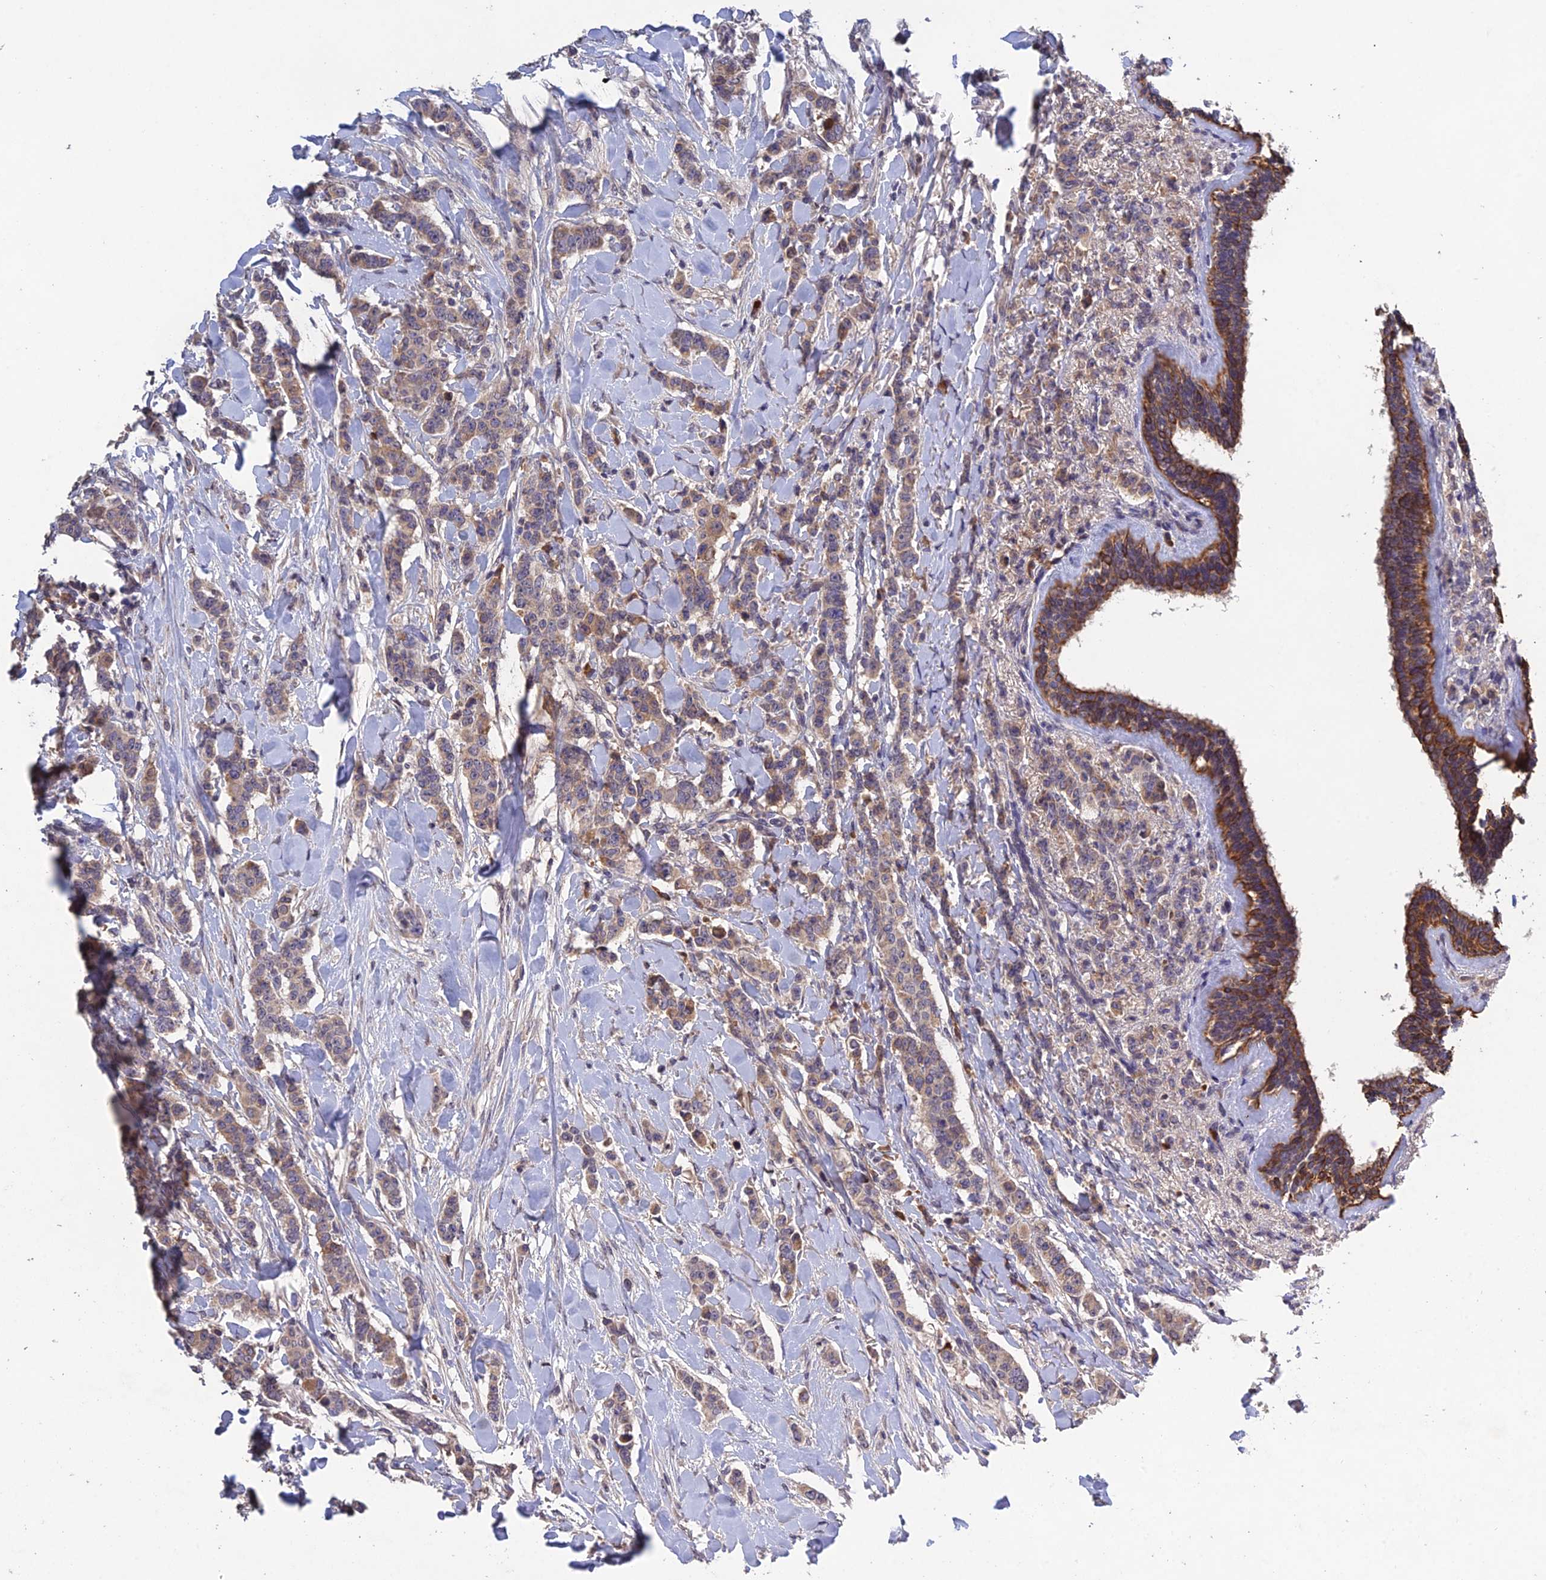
{"staining": {"intensity": "weak", "quantity": ">75%", "location": "cytoplasmic/membranous"}, "tissue": "breast cancer", "cell_type": "Tumor cells", "image_type": "cancer", "snomed": [{"axis": "morphology", "description": "Duct carcinoma"}, {"axis": "topography", "description": "Breast"}], "caption": "Protein staining shows weak cytoplasmic/membranous staining in approximately >75% of tumor cells in breast cancer.", "gene": "SLC39A13", "patient": {"sex": "female", "age": 40}}